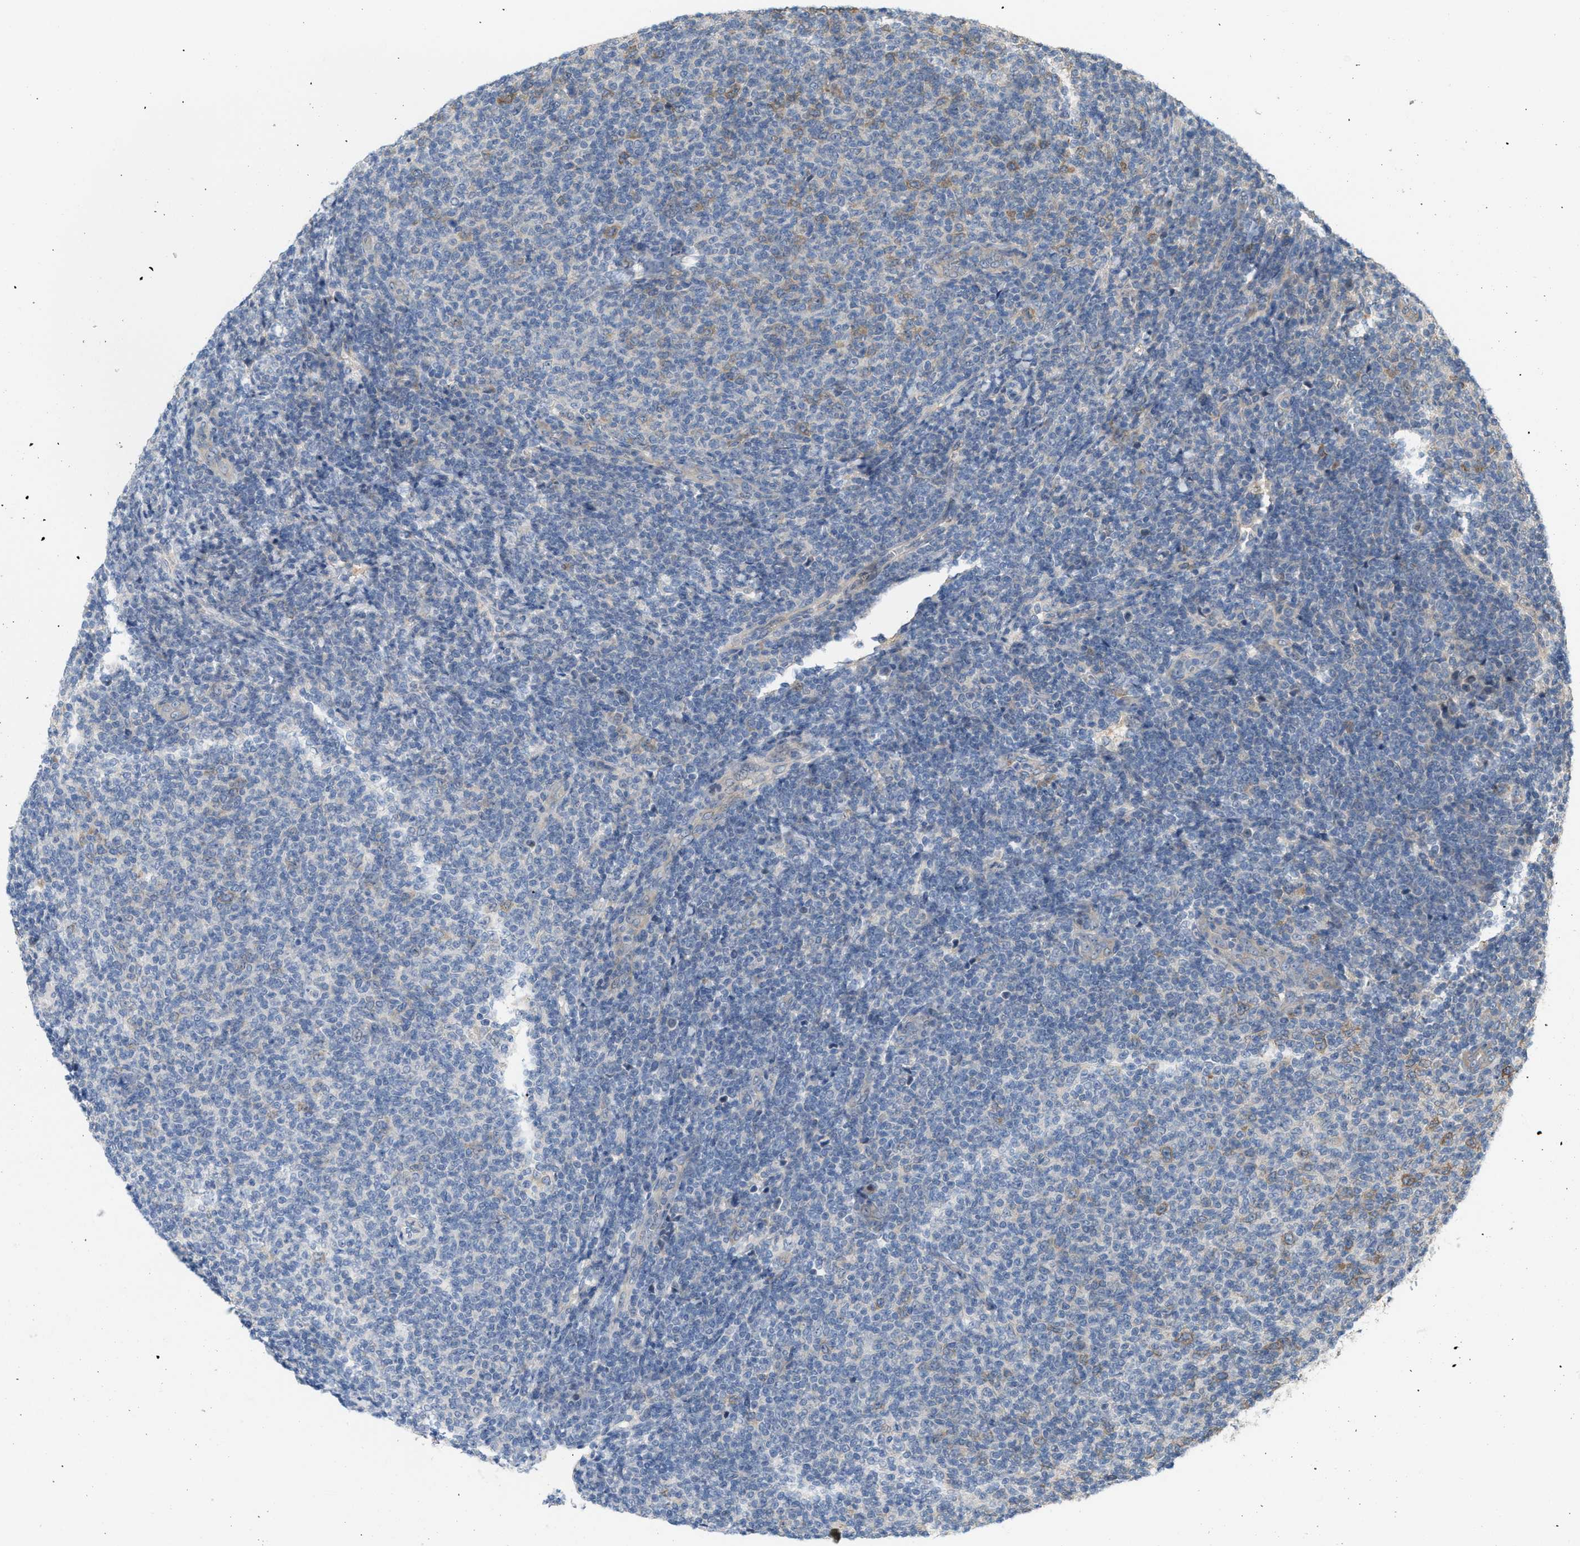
{"staining": {"intensity": "negative", "quantity": "none", "location": "none"}, "tissue": "lymphoma", "cell_type": "Tumor cells", "image_type": "cancer", "snomed": [{"axis": "morphology", "description": "Malignant lymphoma, non-Hodgkin's type, Low grade"}, {"axis": "topography", "description": "Lymph node"}], "caption": "Immunohistochemistry histopathology image of human lymphoma stained for a protein (brown), which reveals no positivity in tumor cells. (DAB immunohistochemistry visualized using brightfield microscopy, high magnification).", "gene": "CSNK1A1", "patient": {"sex": "male", "age": 66}}